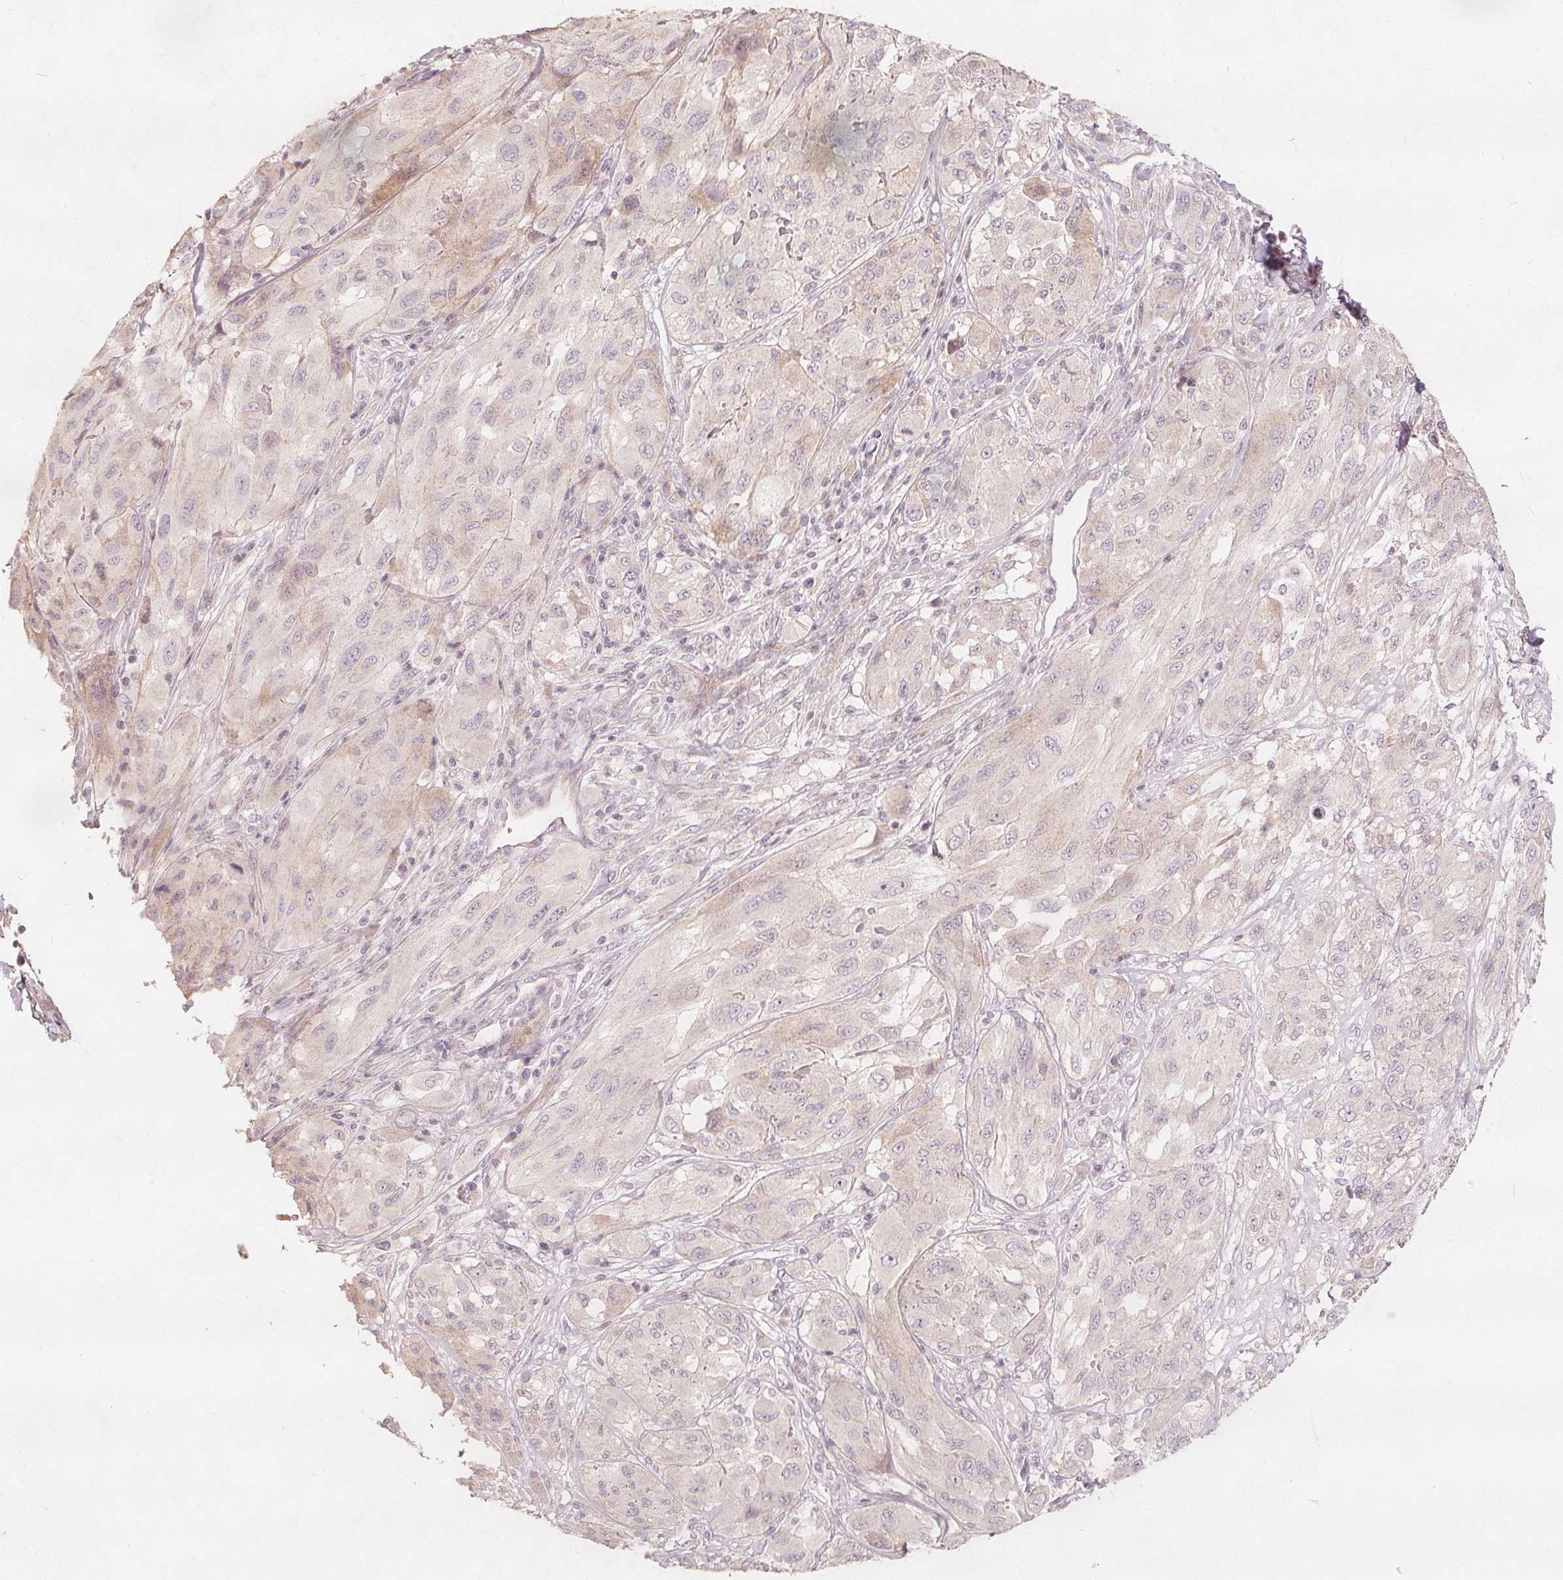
{"staining": {"intensity": "negative", "quantity": "none", "location": "none"}, "tissue": "melanoma", "cell_type": "Tumor cells", "image_type": "cancer", "snomed": [{"axis": "morphology", "description": "Malignant melanoma, NOS"}, {"axis": "topography", "description": "Skin"}], "caption": "IHC photomicrograph of human malignant melanoma stained for a protein (brown), which displays no positivity in tumor cells.", "gene": "PTPRT", "patient": {"sex": "female", "age": 91}}